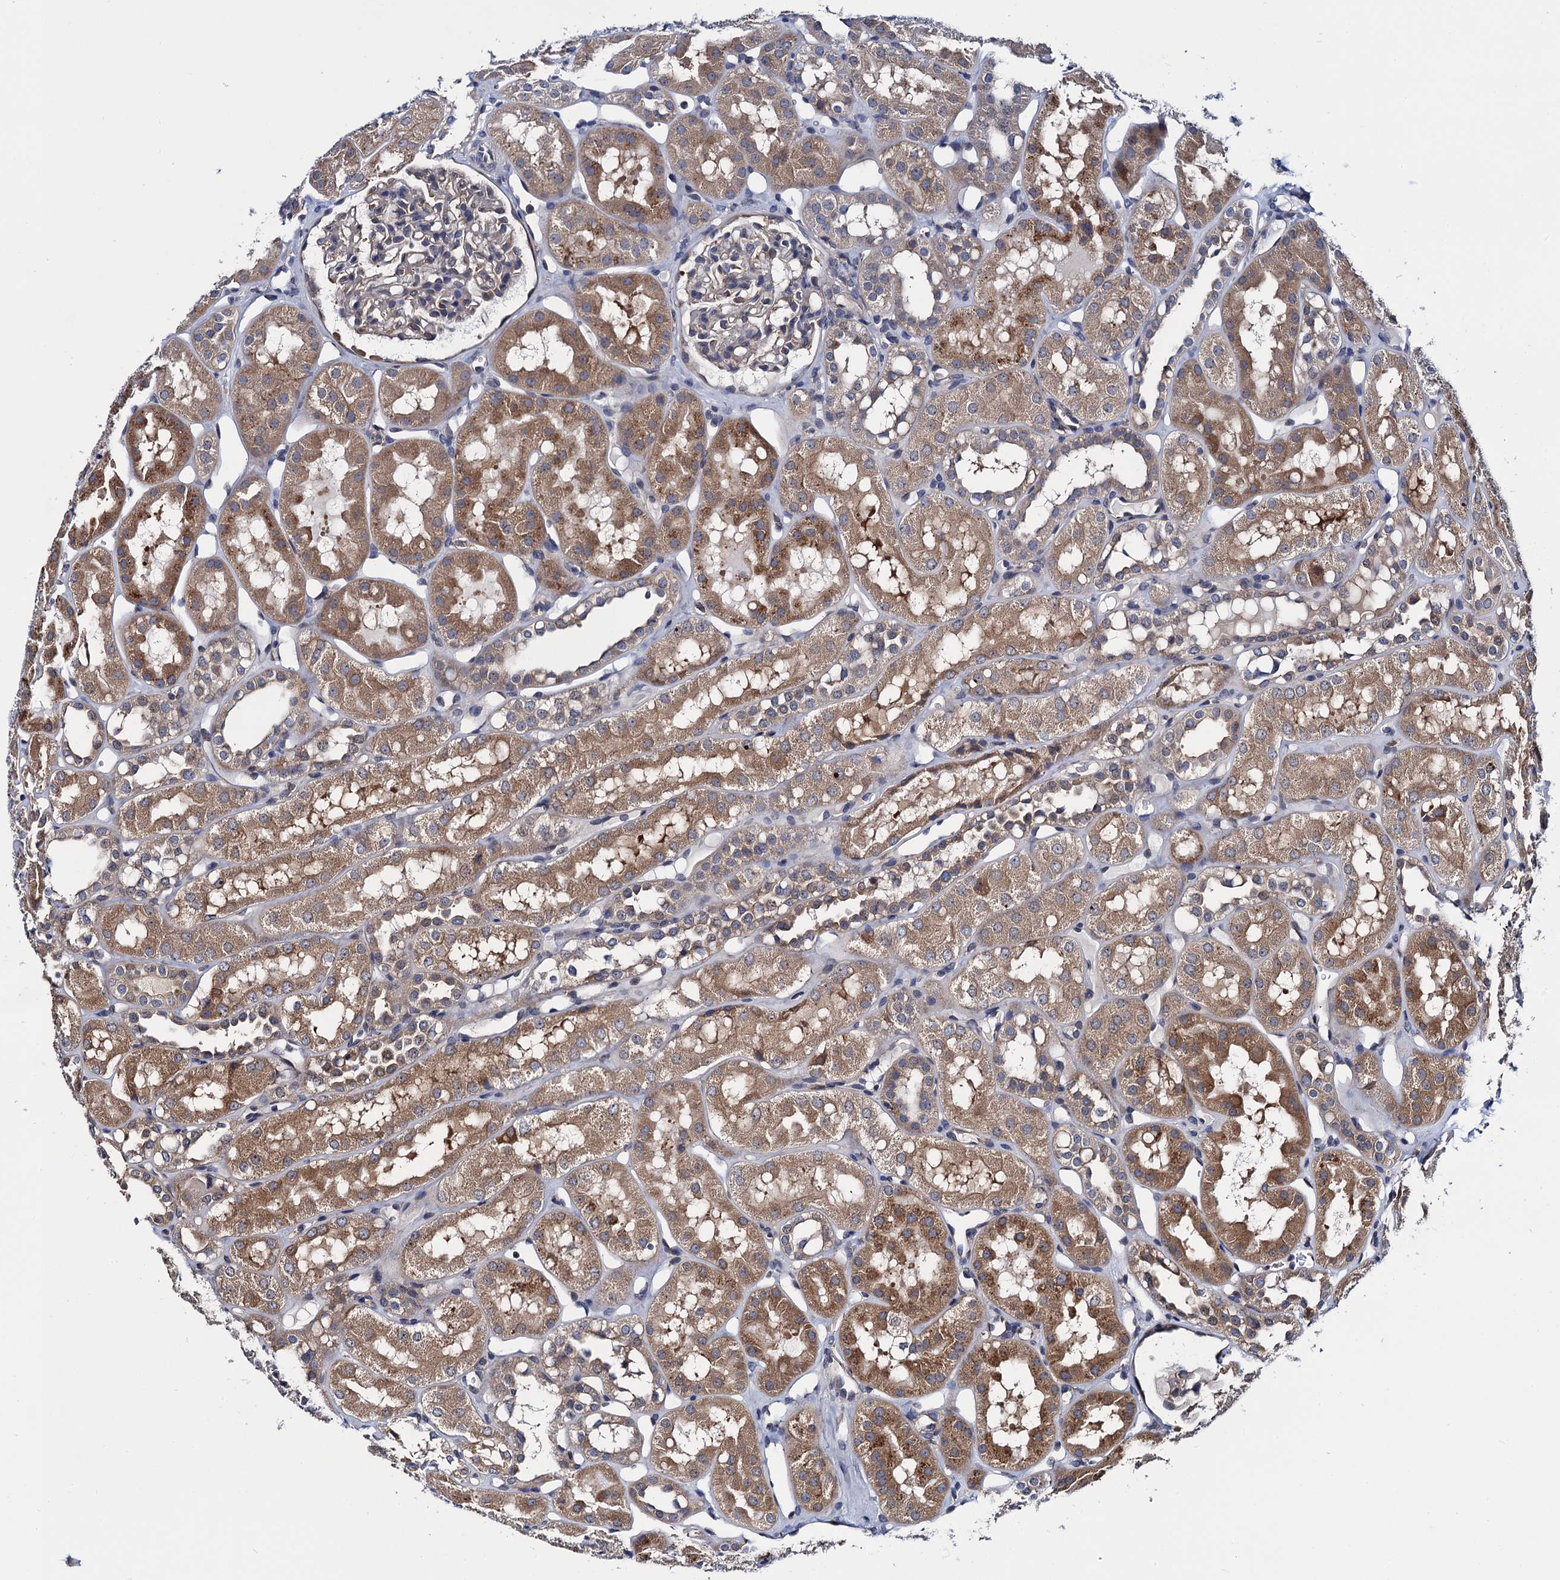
{"staining": {"intensity": "negative", "quantity": "none", "location": "none"}, "tissue": "kidney", "cell_type": "Cells in glomeruli", "image_type": "normal", "snomed": [{"axis": "morphology", "description": "Normal tissue, NOS"}, {"axis": "topography", "description": "Kidney"}], "caption": "This is an IHC image of unremarkable human kidney. There is no positivity in cells in glomeruli.", "gene": "PGLS", "patient": {"sex": "male", "age": 16}}